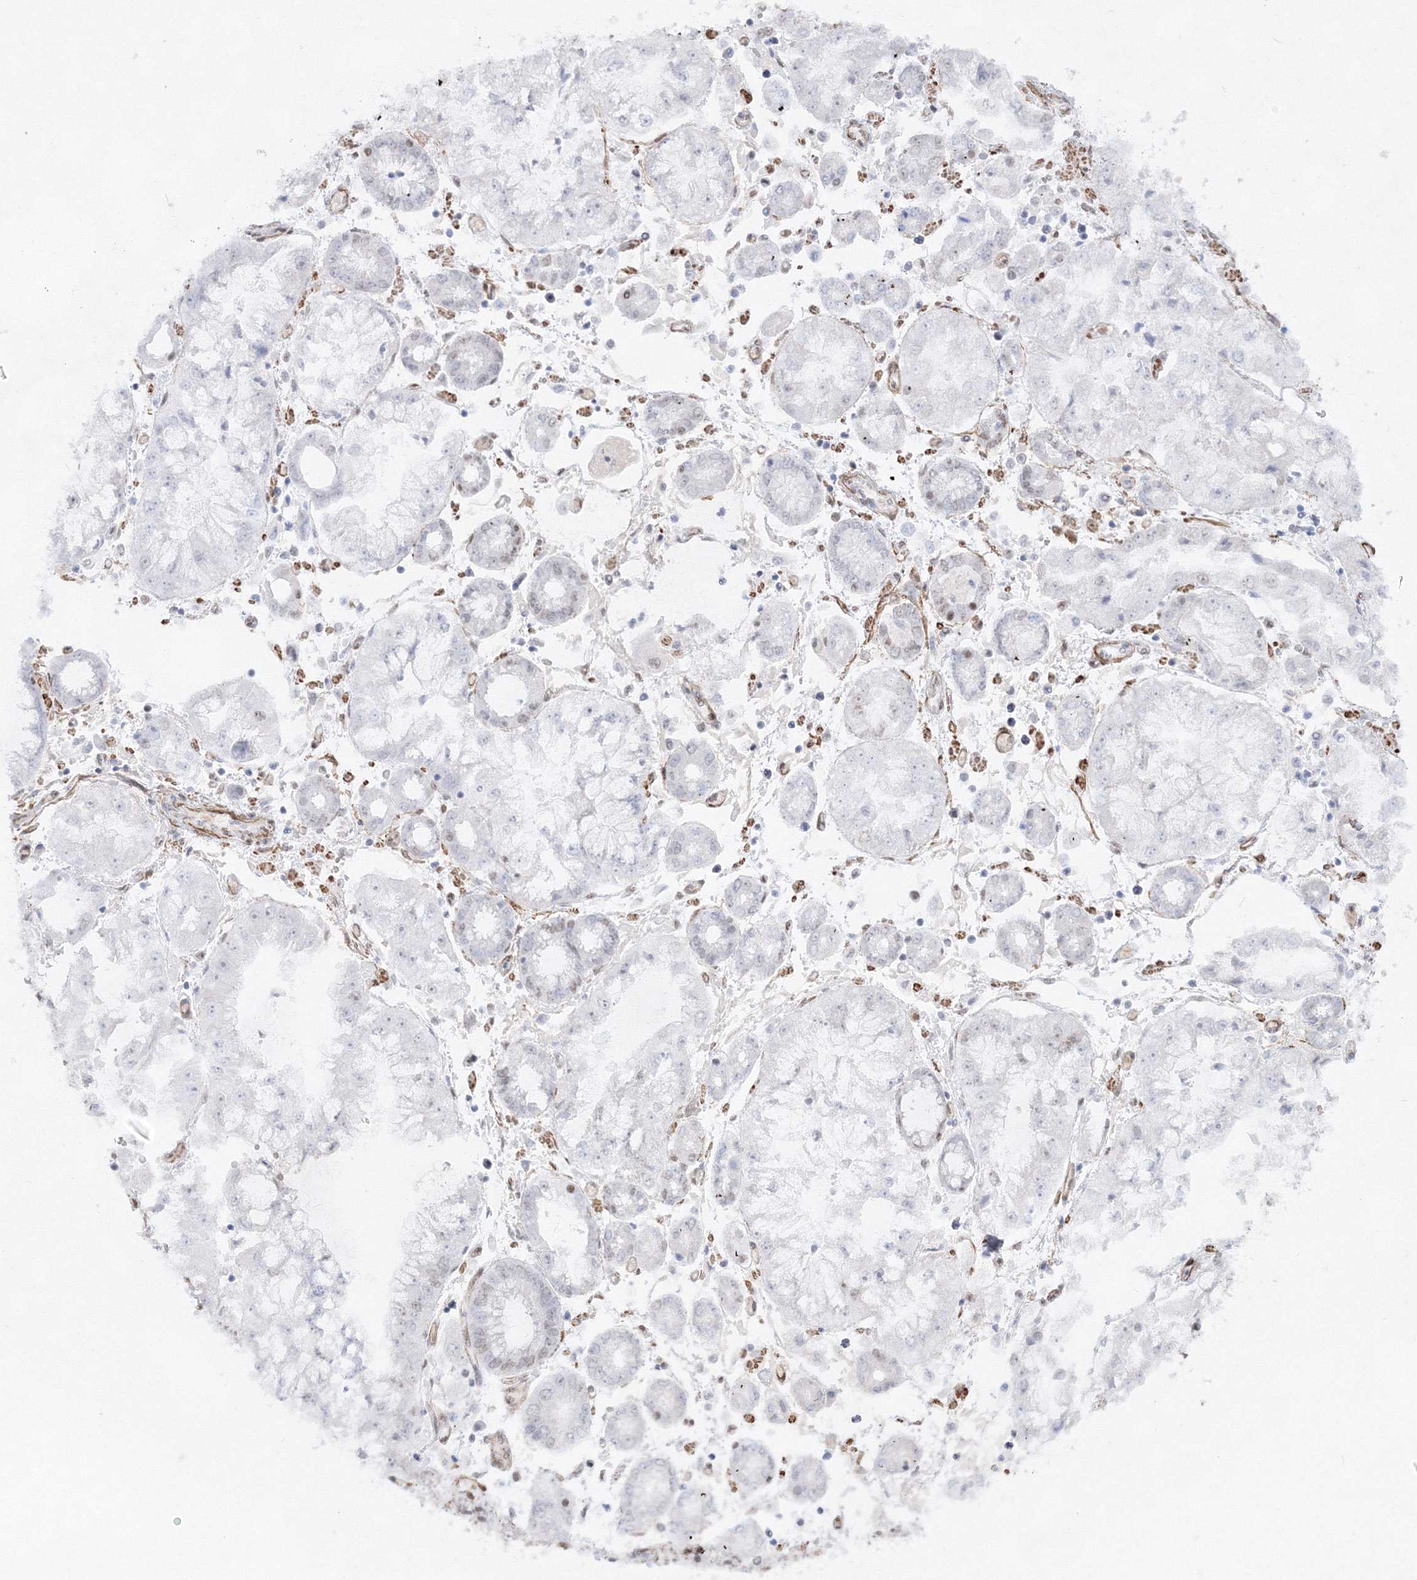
{"staining": {"intensity": "negative", "quantity": "none", "location": "none"}, "tissue": "stomach cancer", "cell_type": "Tumor cells", "image_type": "cancer", "snomed": [{"axis": "morphology", "description": "Adenocarcinoma, NOS"}, {"axis": "topography", "description": "Stomach"}], "caption": "The photomicrograph reveals no staining of tumor cells in stomach adenocarcinoma.", "gene": "ZNF638", "patient": {"sex": "male", "age": 76}}